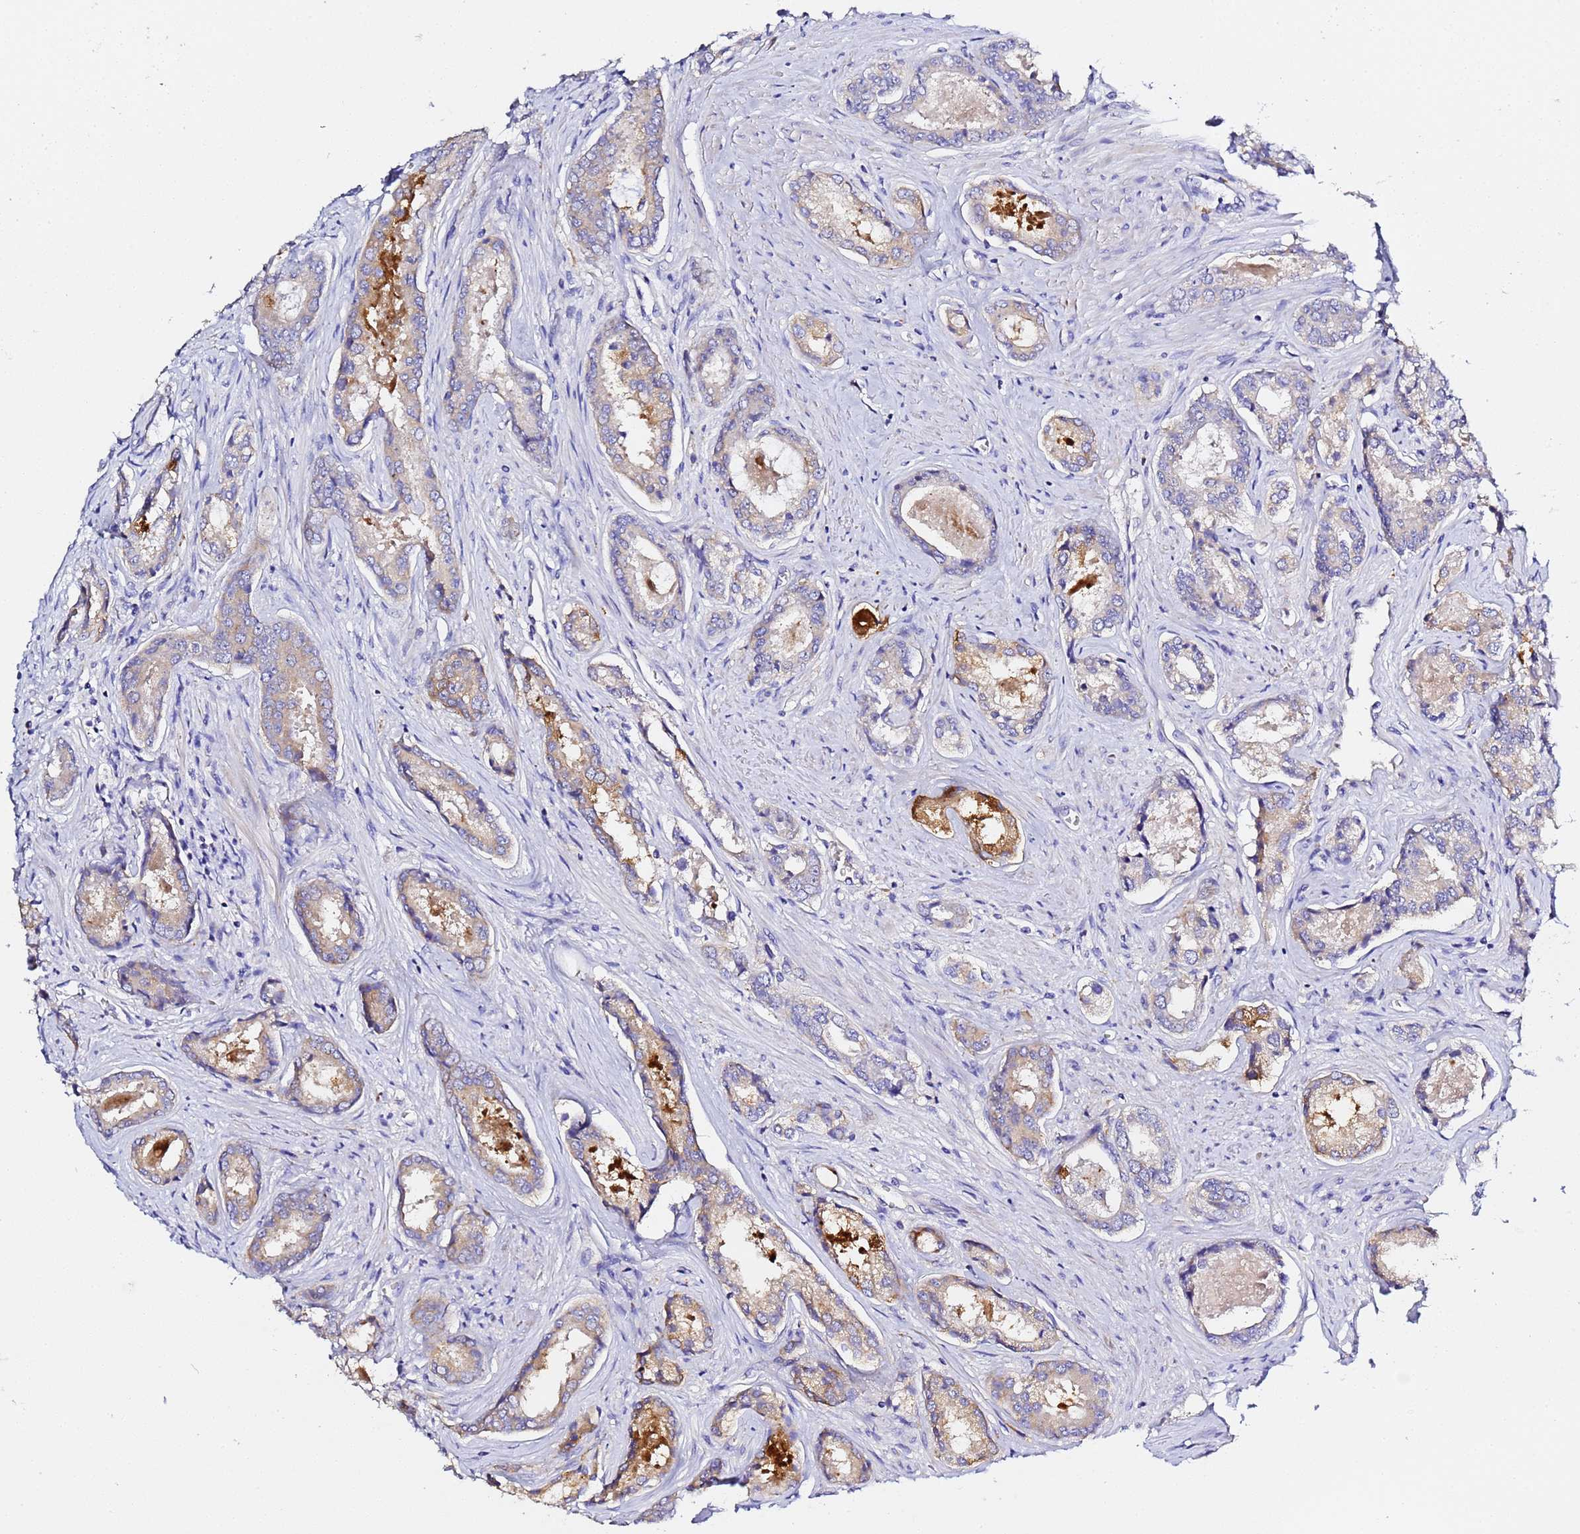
{"staining": {"intensity": "weak", "quantity": "25%-75%", "location": "cytoplasmic/membranous"}, "tissue": "prostate cancer", "cell_type": "Tumor cells", "image_type": "cancer", "snomed": [{"axis": "morphology", "description": "Adenocarcinoma, Low grade"}, {"axis": "topography", "description": "Prostate"}], "caption": "Human prostate adenocarcinoma (low-grade) stained for a protein (brown) shows weak cytoplasmic/membranous positive positivity in about 25%-75% of tumor cells.", "gene": "VTI1B", "patient": {"sex": "male", "age": 68}}